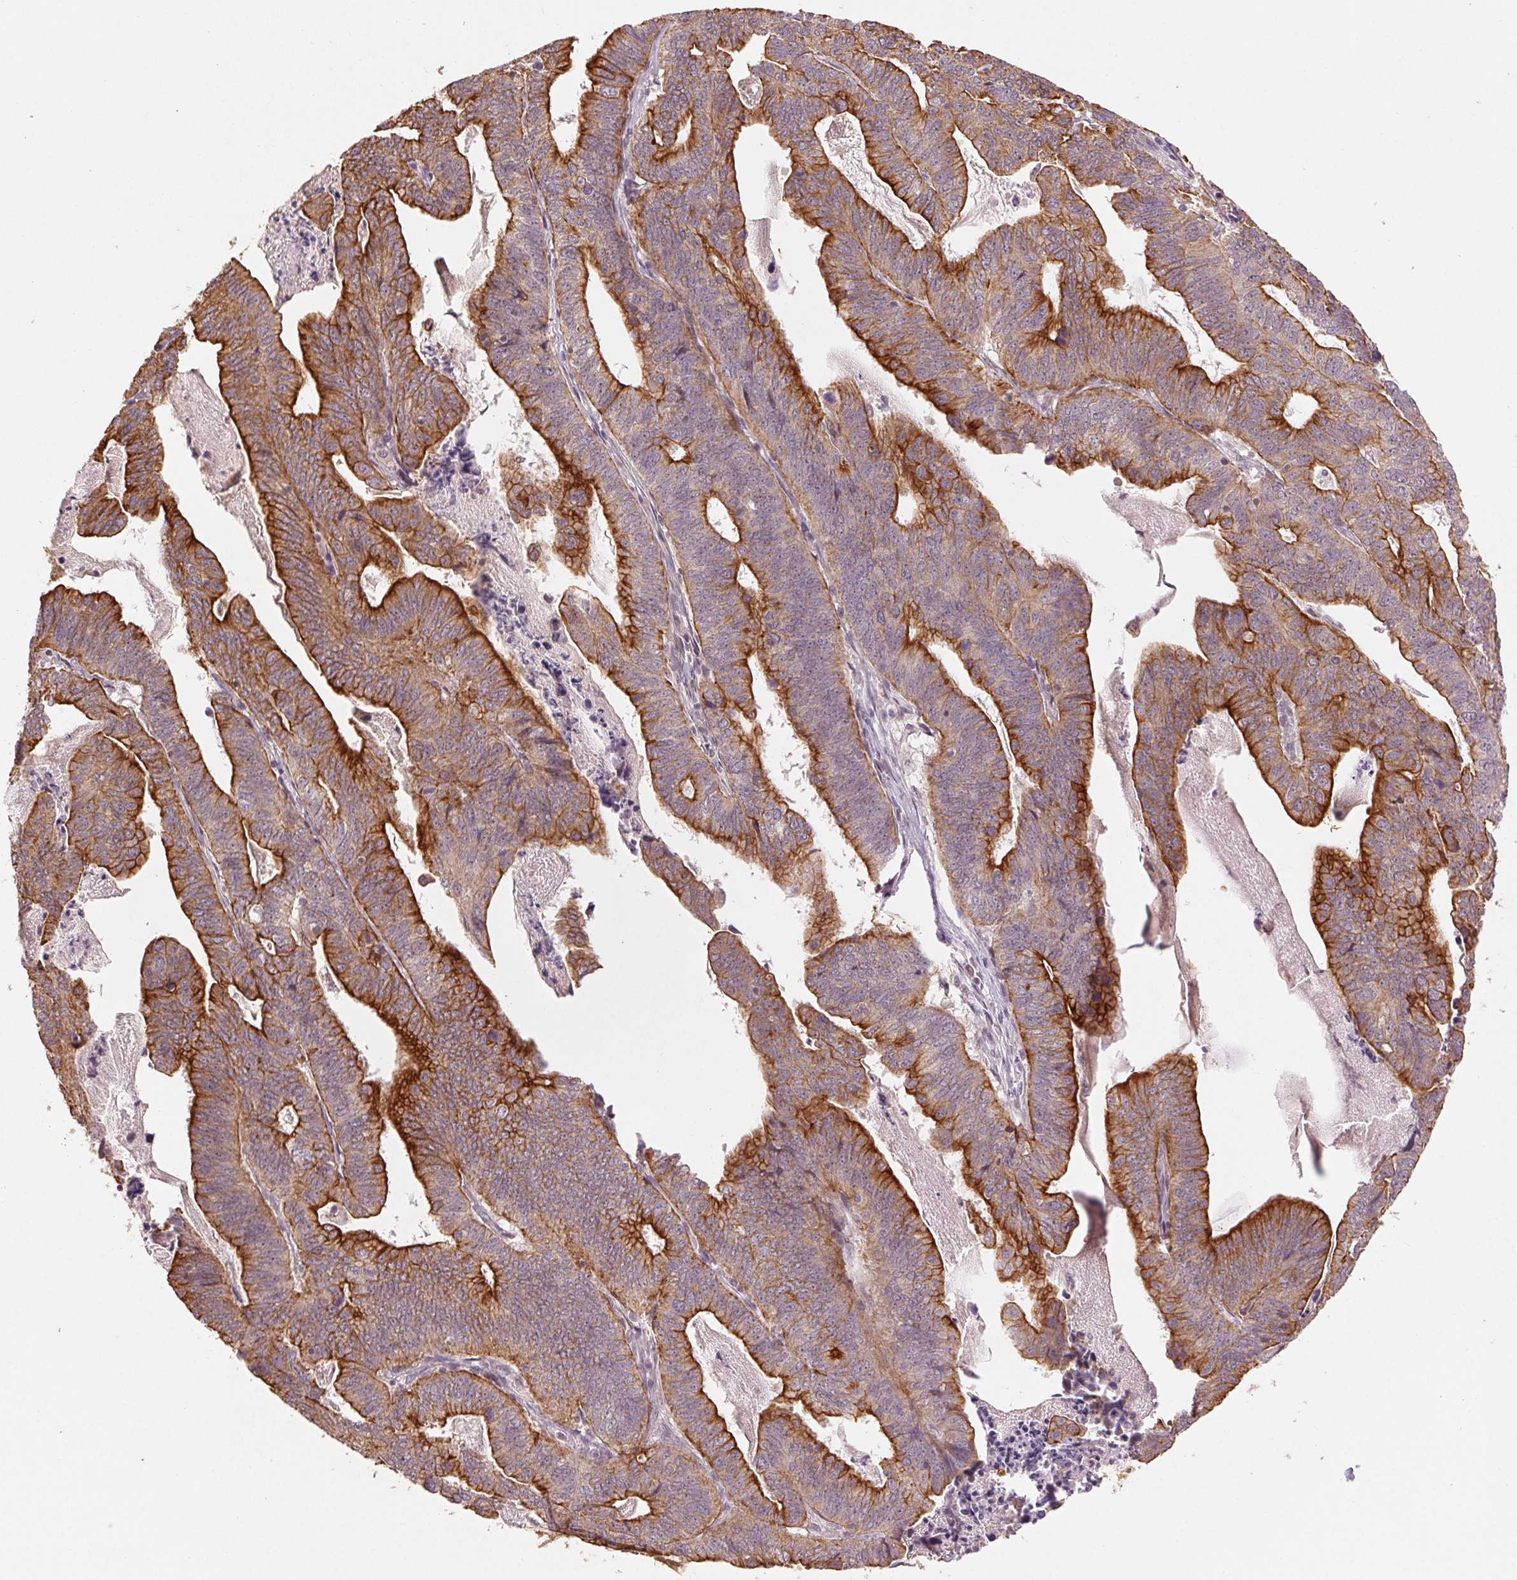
{"staining": {"intensity": "strong", "quantity": "25%-75%", "location": "cytoplasmic/membranous"}, "tissue": "stomach cancer", "cell_type": "Tumor cells", "image_type": "cancer", "snomed": [{"axis": "morphology", "description": "Adenocarcinoma, NOS"}, {"axis": "topography", "description": "Stomach, upper"}], "caption": "DAB immunohistochemical staining of adenocarcinoma (stomach) reveals strong cytoplasmic/membranous protein staining in approximately 25%-75% of tumor cells.", "gene": "SMLR1", "patient": {"sex": "female", "age": 67}}